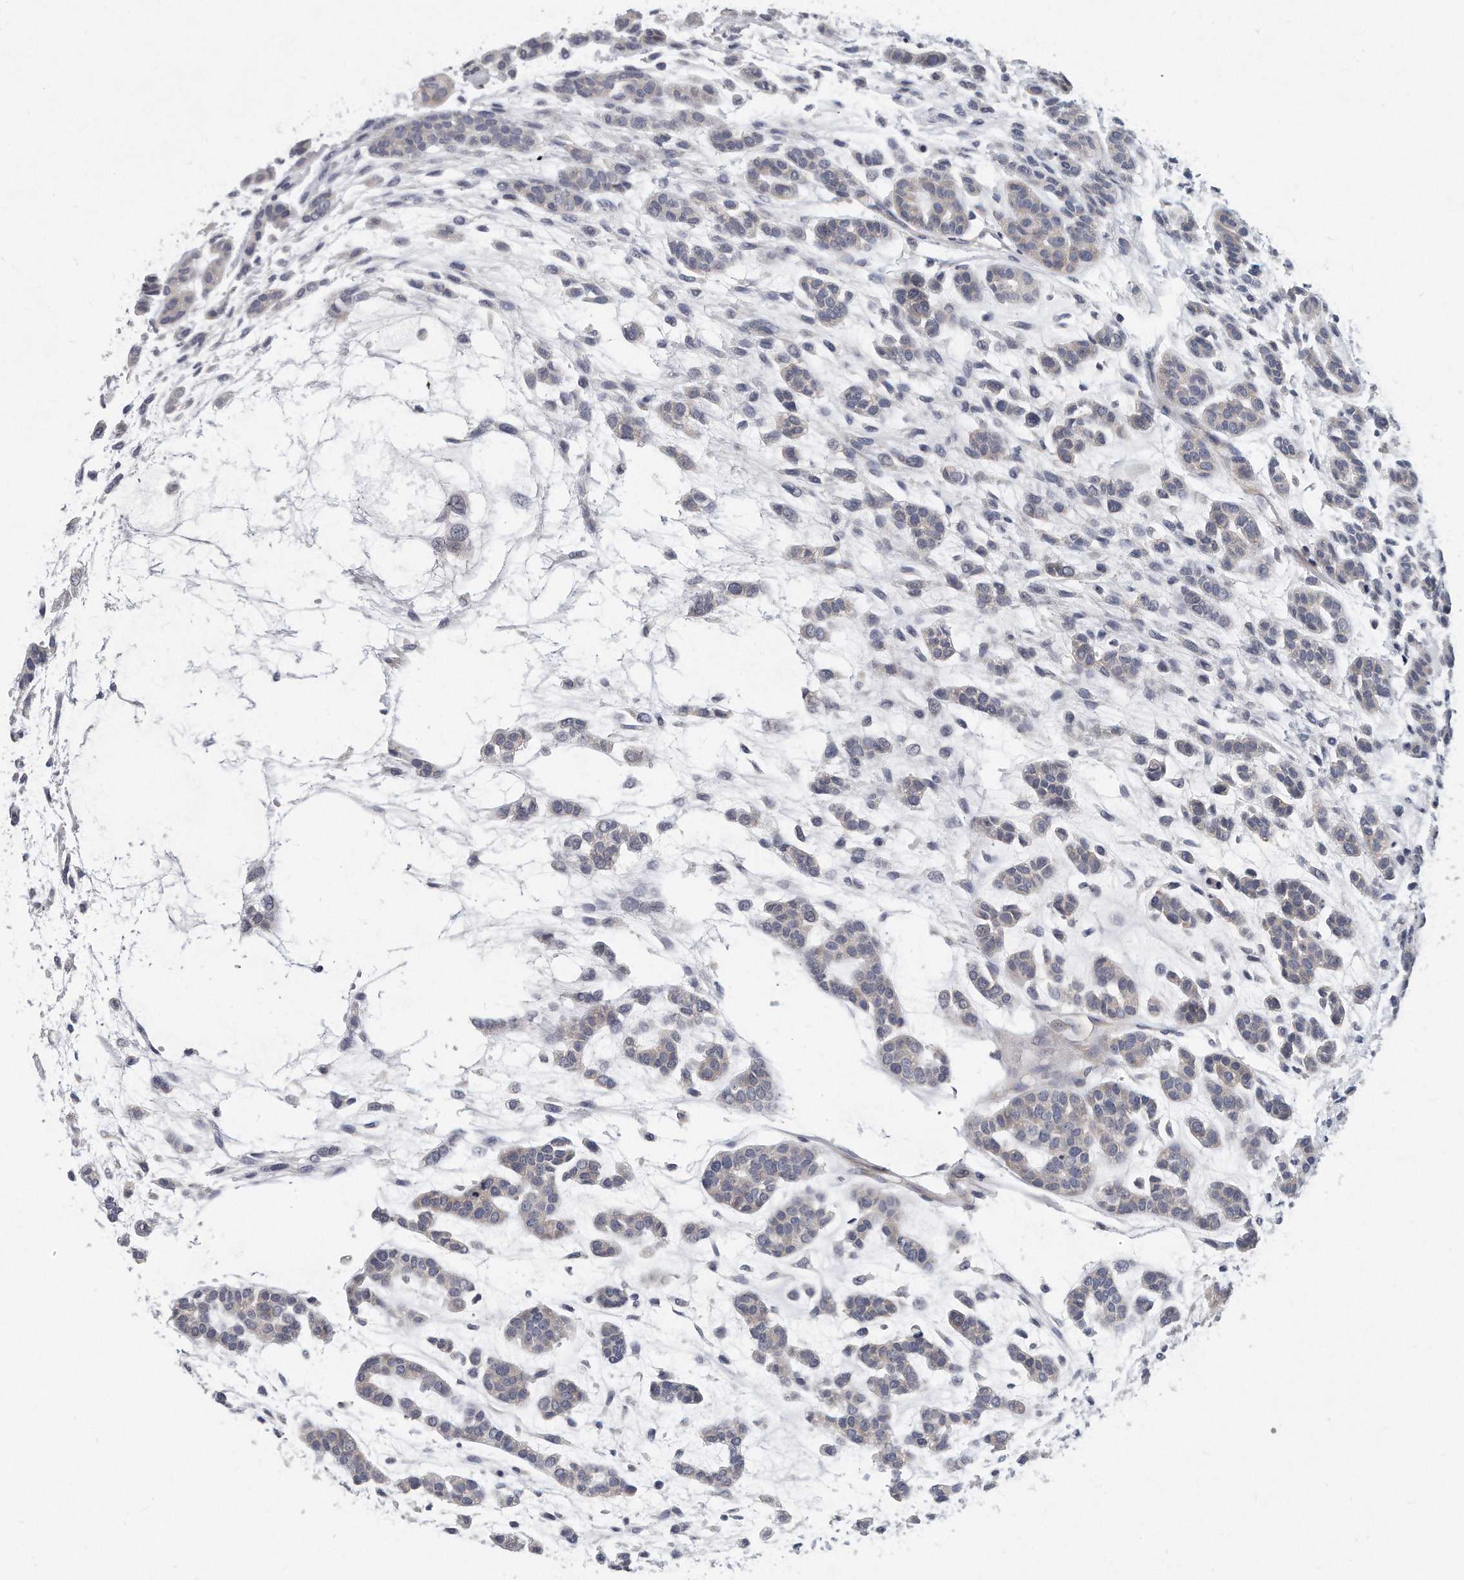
{"staining": {"intensity": "negative", "quantity": "none", "location": "none"}, "tissue": "head and neck cancer", "cell_type": "Tumor cells", "image_type": "cancer", "snomed": [{"axis": "morphology", "description": "Adenocarcinoma, NOS"}, {"axis": "morphology", "description": "Adenoma, NOS"}, {"axis": "topography", "description": "Head-Neck"}], "caption": "The immunohistochemistry (IHC) photomicrograph has no significant positivity in tumor cells of head and neck cancer tissue. (Immunohistochemistry, brightfield microscopy, high magnification).", "gene": "PLEKHA6", "patient": {"sex": "female", "age": 55}}